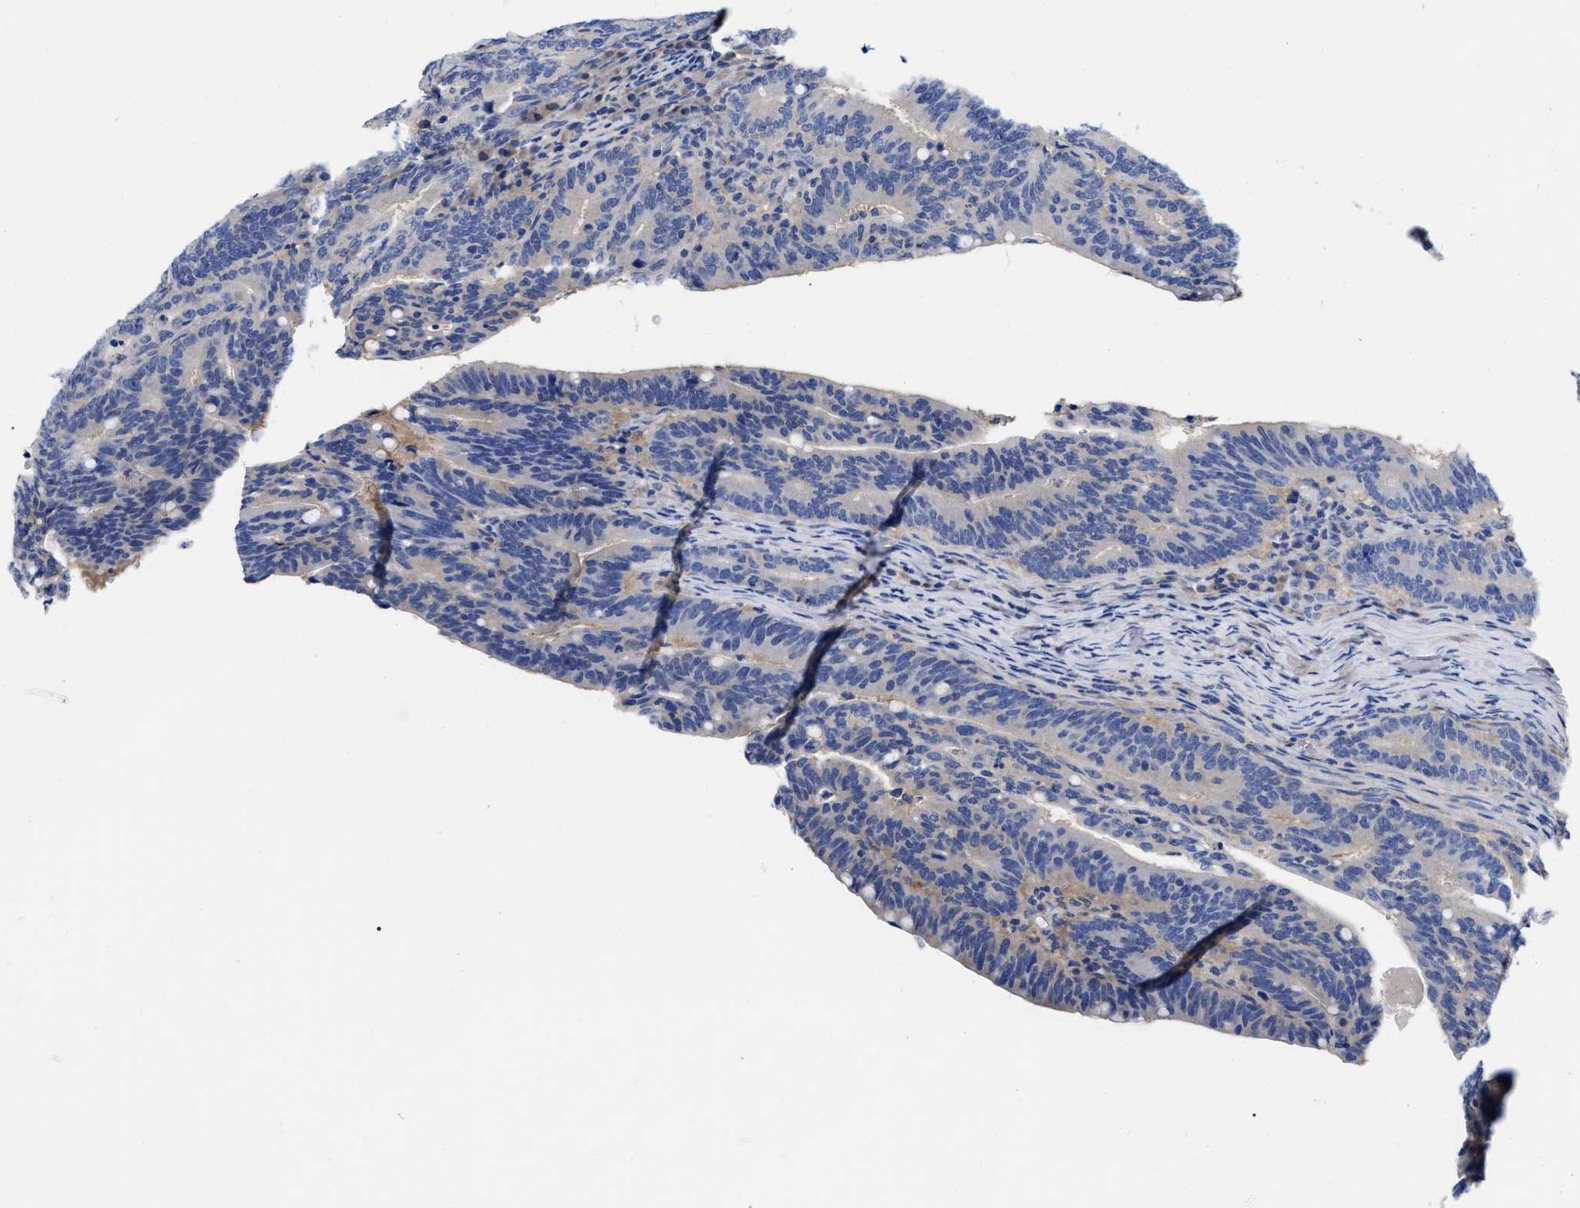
{"staining": {"intensity": "negative", "quantity": "none", "location": "none"}, "tissue": "colorectal cancer", "cell_type": "Tumor cells", "image_type": "cancer", "snomed": [{"axis": "morphology", "description": "Adenocarcinoma, NOS"}, {"axis": "topography", "description": "Colon"}], "caption": "IHC micrograph of neoplastic tissue: colorectal cancer (adenocarcinoma) stained with DAB (3,3'-diaminobenzidine) shows no significant protein expression in tumor cells.", "gene": "RBKS", "patient": {"sex": "female", "age": 66}}